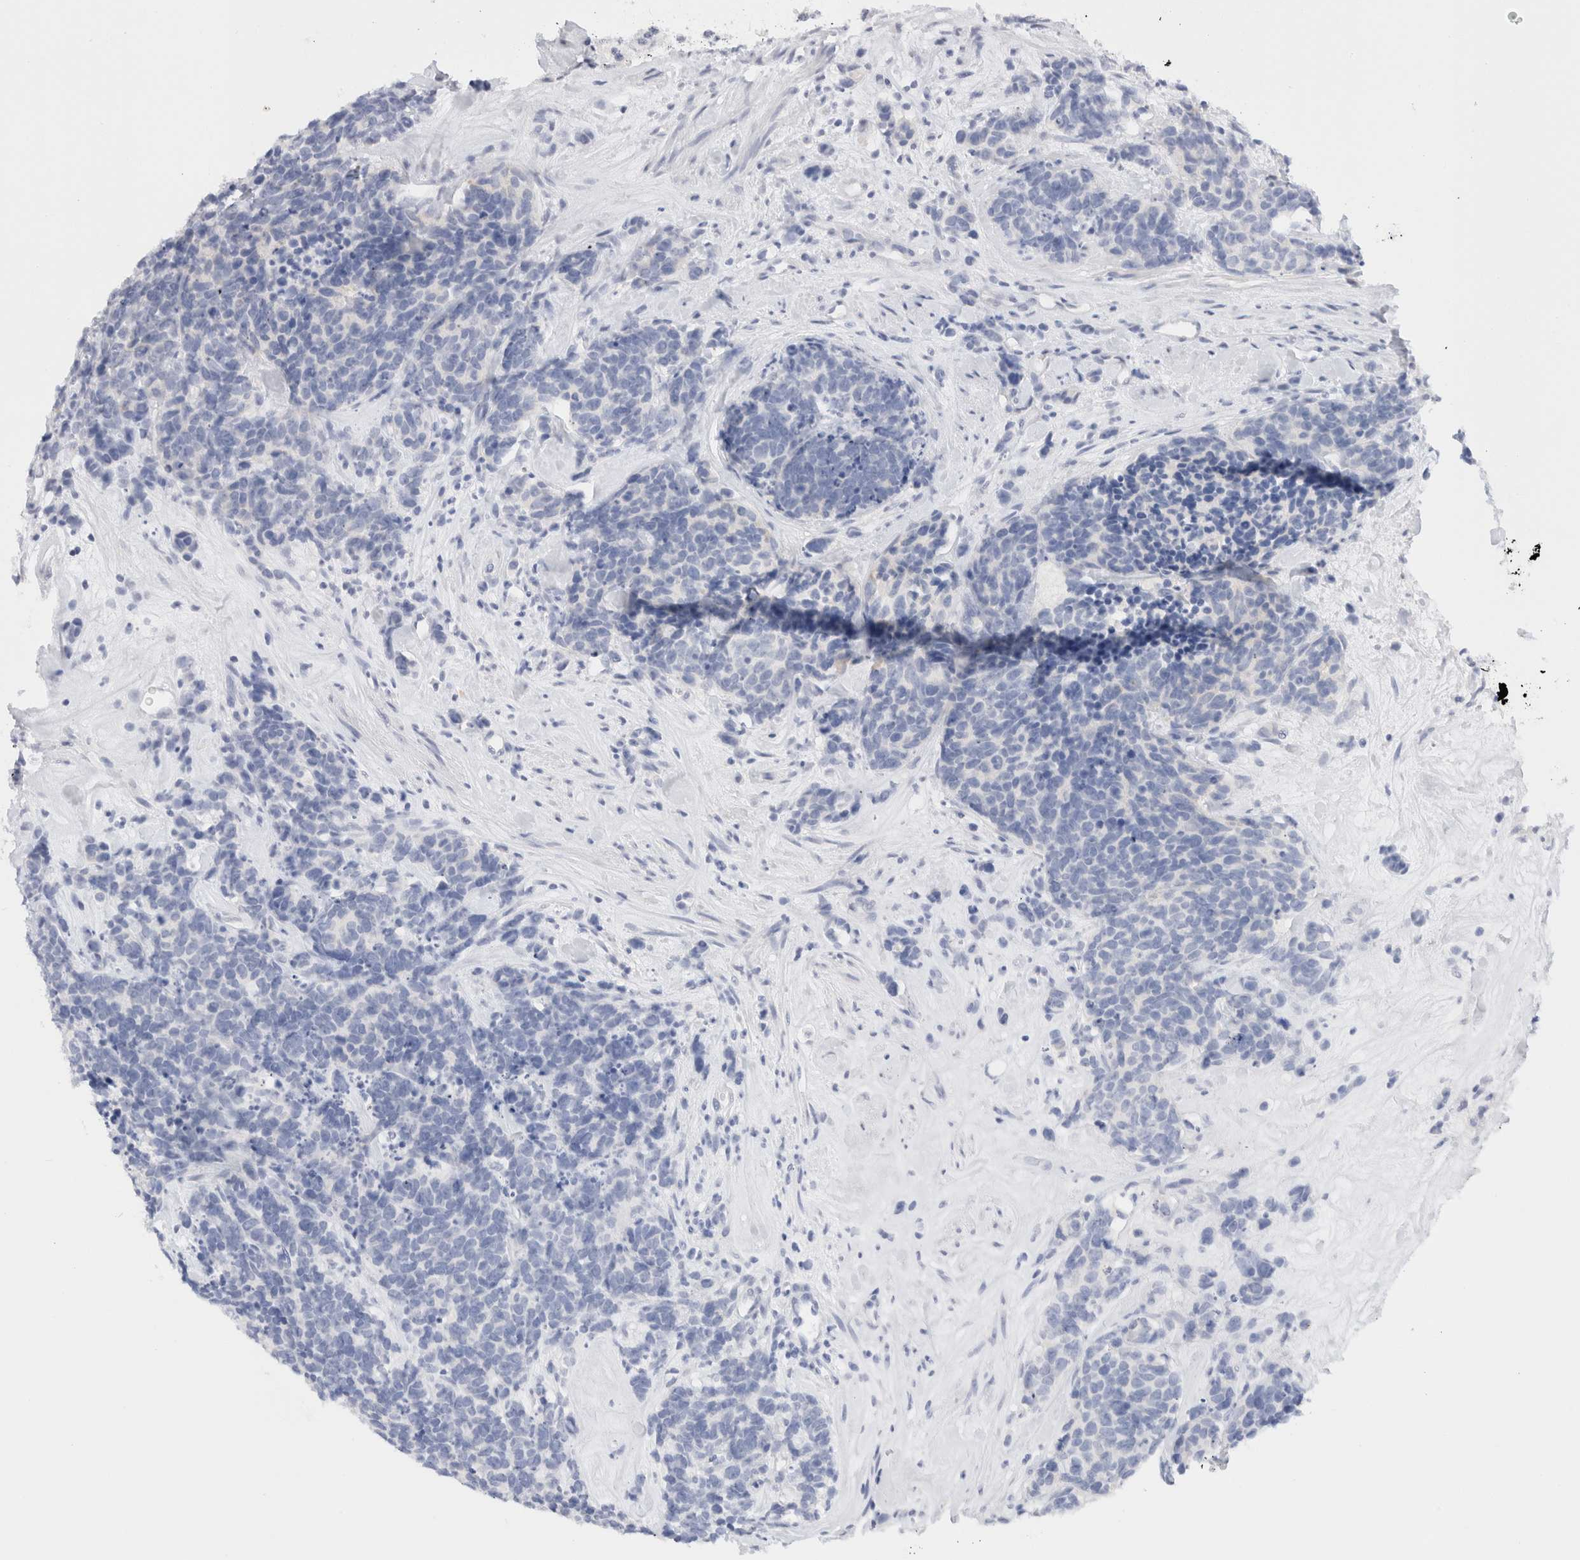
{"staining": {"intensity": "negative", "quantity": "none", "location": "none"}, "tissue": "carcinoid", "cell_type": "Tumor cells", "image_type": "cancer", "snomed": [{"axis": "morphology", "description": "Carcinoma, NOS"}, {"axis": "morphology", "description": "Carcinoid, malignant, NOS"}, {"axis": "topography", "description": "Urinary bladder"}], "caption": "A high-resolution image shows immunohistochemistry (IHC) staining of carcinoma, which shows no significant positivity in tumor cells.", "gene": "ARG1", "patient": {"sex": "male", "age": 57}}